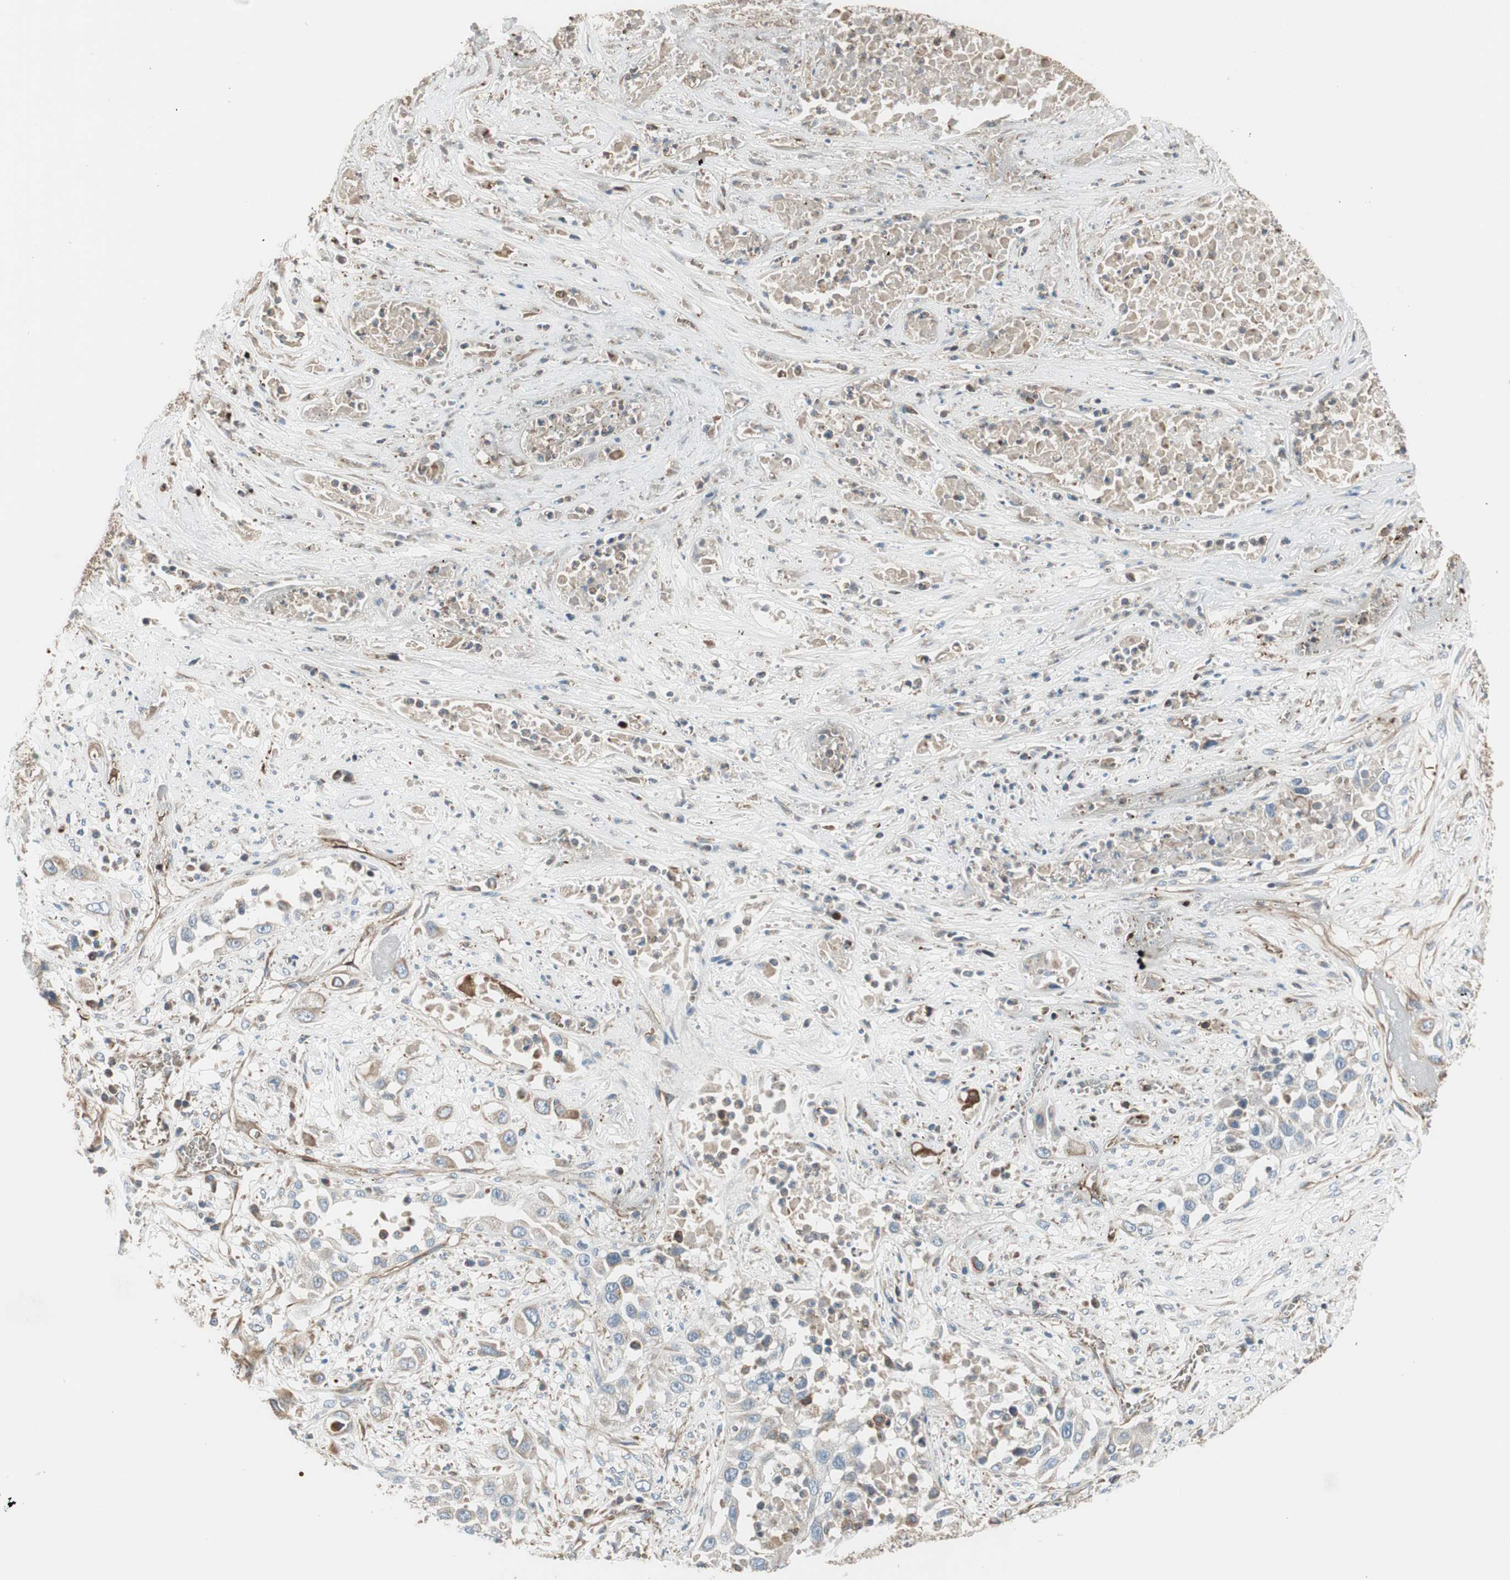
{"staining": {"intensity": "weak", "quantity": "<25%", "location": "cytoplasmic/membranous"}, "tissue": "lung cancer", "cell_type": "Tumor cells", "image_type": "cancer", "snomed": [{"axis": "morphology", "description": "Squamous cell carcinoma, NOS"}, {"axis": "topography", "description": "Lung"}], "caption": "Squamous cell carcinoma (lung) was stained to show a protein in brown. There is no significant staining in tumor cells.", "gene": "SRCIN1", "patient": {"sex": "male", "age": 71}}